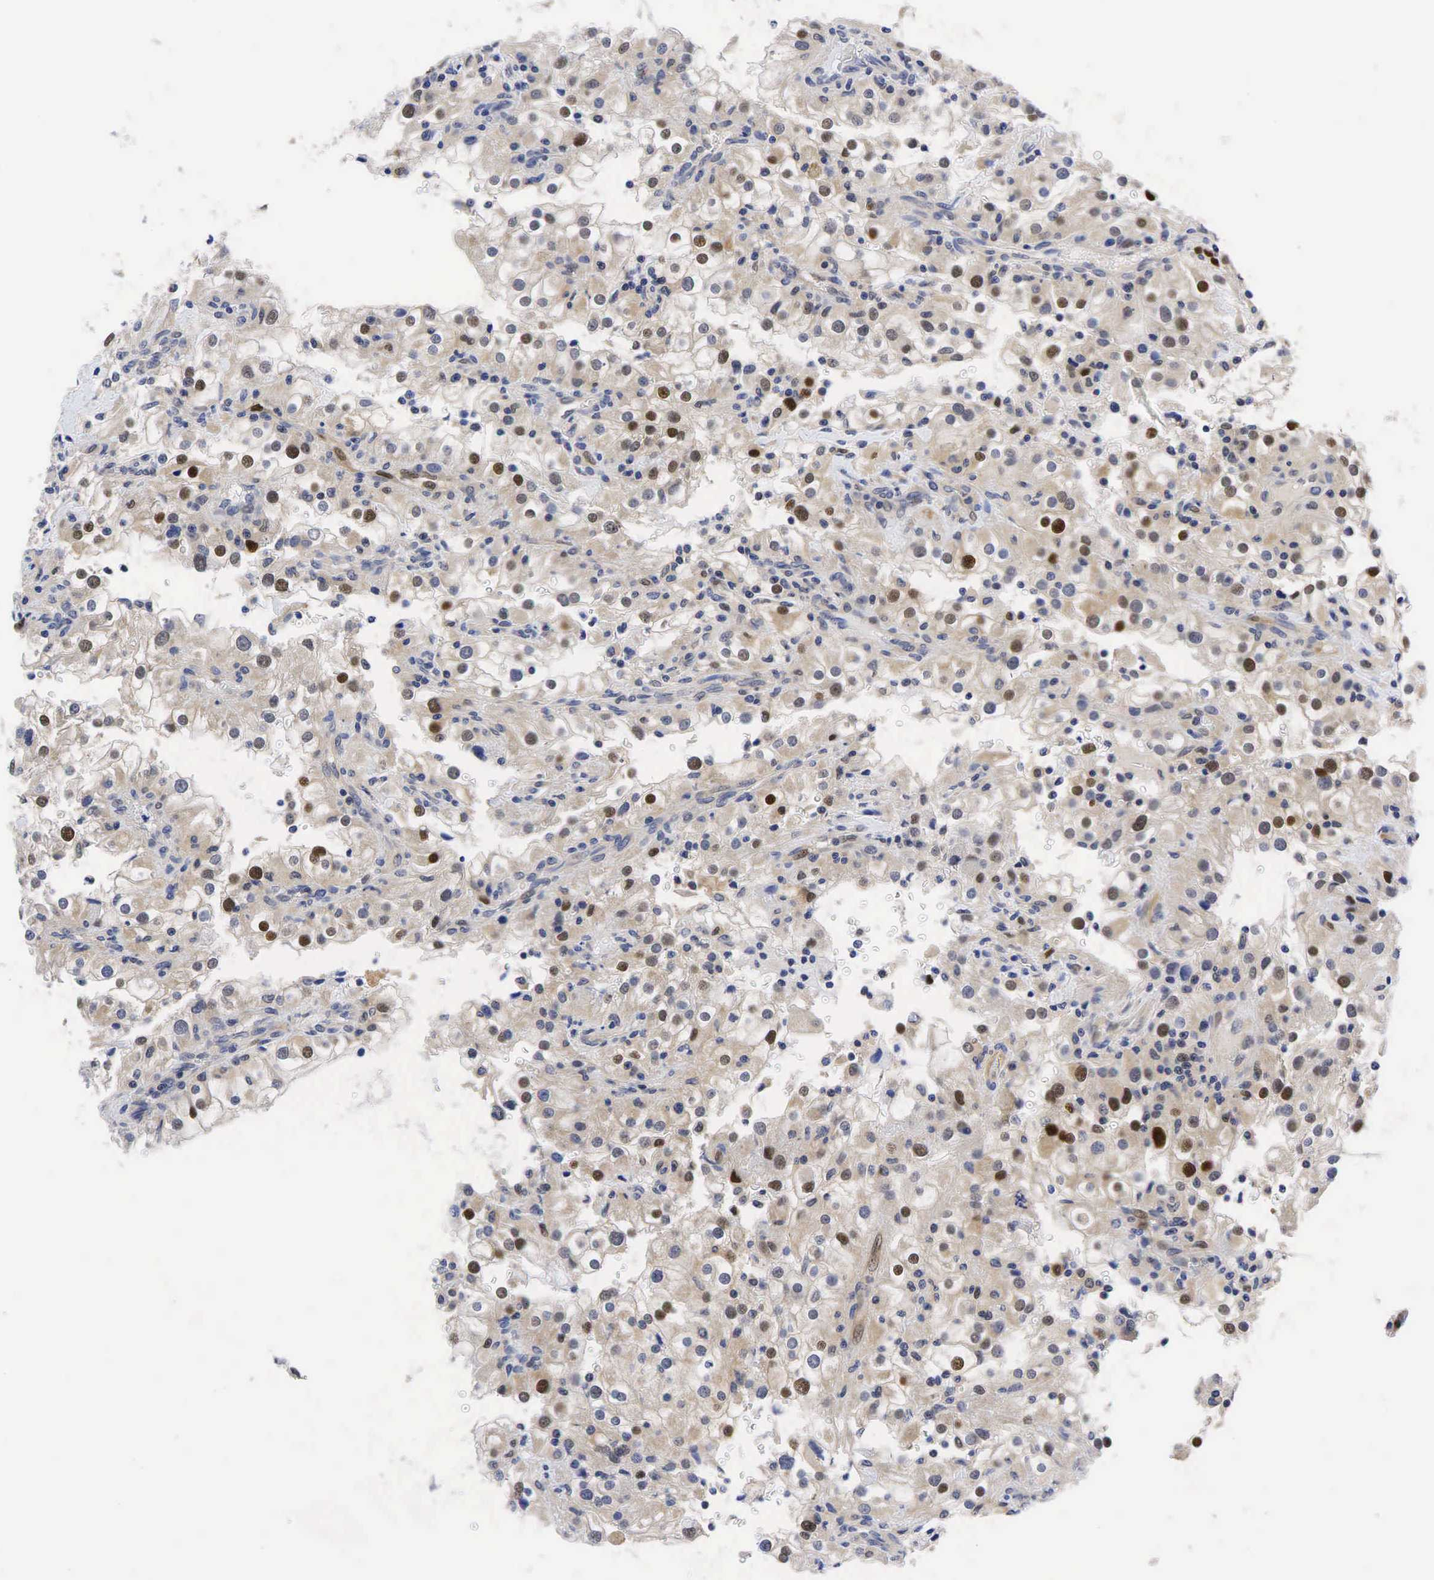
{"staining": {"intensity": "strong", "quantity": "25%-75%", "location": "nuclear"}, "tissue": "renal cancer", "cell_type": "Tumor cells", "image_type": "cancer", "snomed": [{"axis": "morphology", "description": "Adenocarcinoma, NOS"}, {"axis": "topography", "description": "Kidney"}], "caption": "IHC staining of renal adenocarcinoma, which displays high levels of strong nuclear staining in approximately 25%-75% of tumor cells indicating strong nuclear protein expression. The staining was performed using DAB (brown) for protein detection and nuclei were counterstained in hematoxylin (blue).", "gene": "CCND1", "patient": {"sex": "female", "age": 52}}